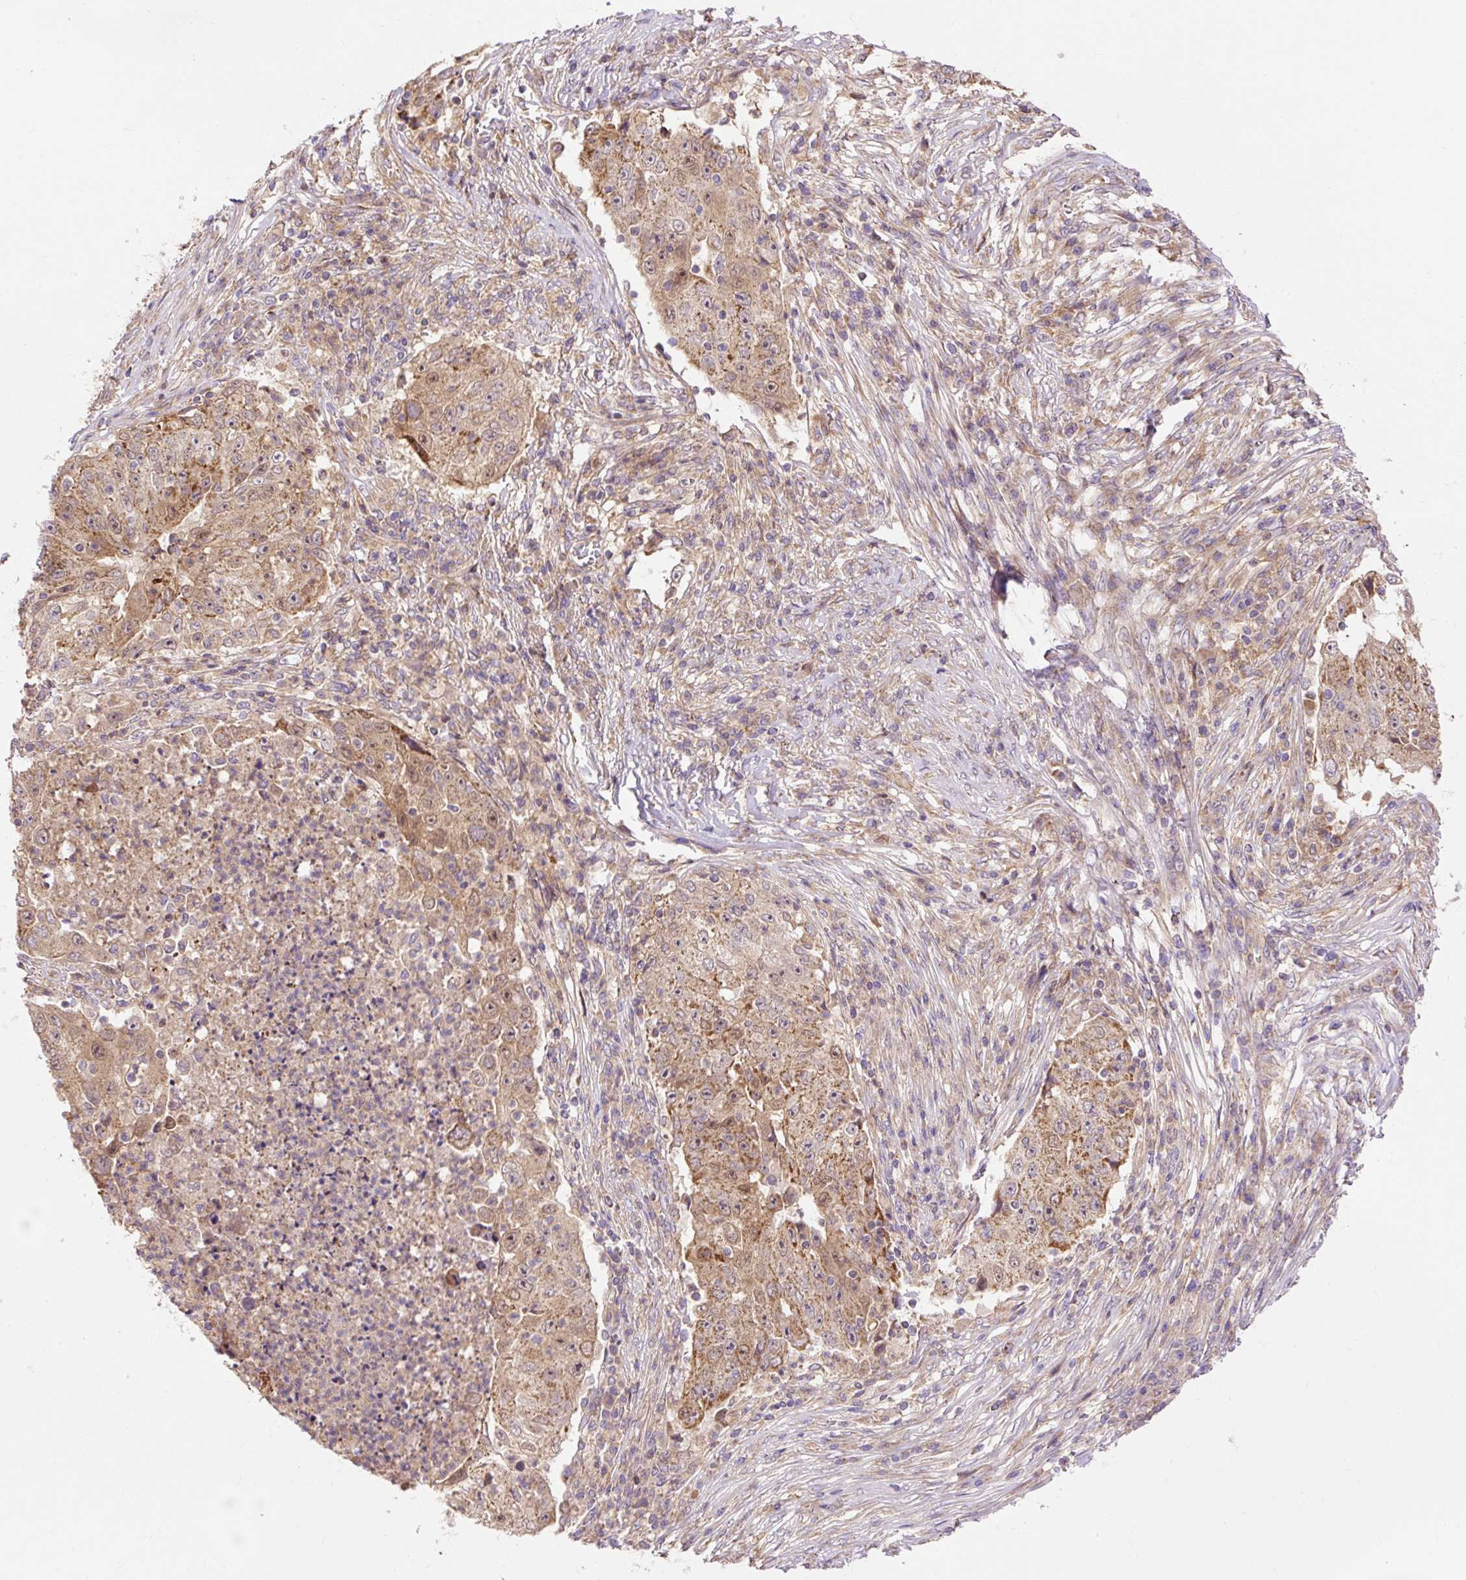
{"staining": {"intensity": "moderate", "quantity": ">75%", "location": "cytoplasmic/membranous"}, "tissue": "lung cancer", "cell_type": "Tumor cells", "image_type": "cancer", "snomed": [{"axis": "morphology", "description": "Squamous cell carcinoma, NOS"}, {"axis": "topography", "description": "Lung"}], "caption": "Protein expression analysis of squamous cell carcinoma (lung) demonstrates moderate cytoplasmic/membranous expression in about >75% of tumor cells. The staining was performed using DAB (3,3'-diaminobenzidine), with brown indicating positive protein expression. Nuclei are stained blue with hematoxylin.", "gene": "TRIAP1", "patient": {"sex": "male", "age": 64}}